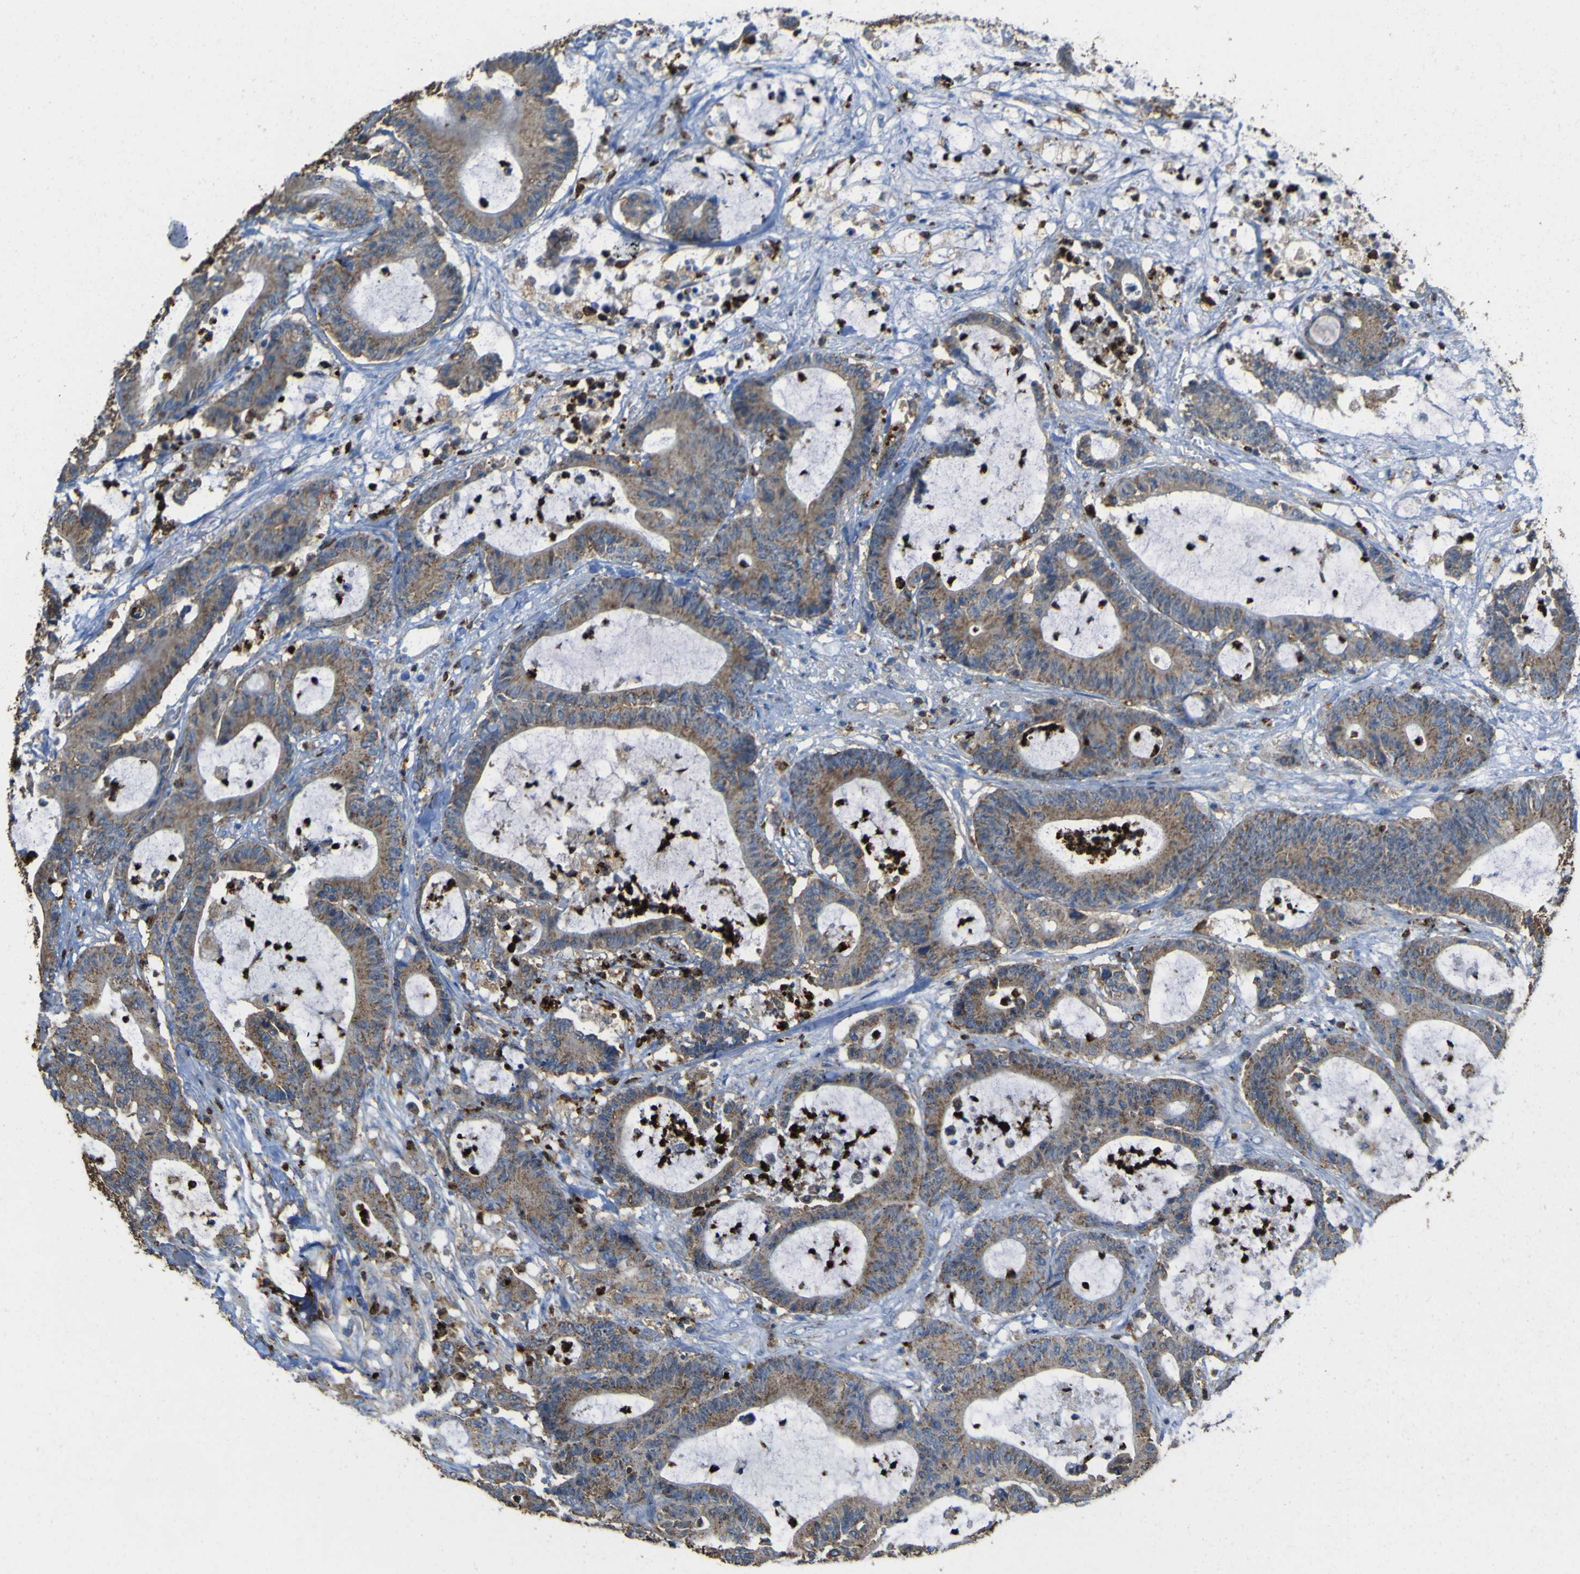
{"staining": {"intensity": "moderate", "quantity": ">75%", "location": "cytoplasmic/membranous"}, "tissue": "colorectal cancer", "cell_type": "Tumor cells", "image_type": "cancer", "snomed": [{"axis": "morphology", "description": "Adenocarcinoma, NOS"}, {"axis": "topography", "description": "Colon"}], "caption": "Immunohistochemical staining of colorectal cancer (adenocarcinoma) shows medium levels of moderate cytoplasmic/membranous expression in about >75% of tumor cells.", "gene": "ACSL3", "patient": {"sex": "female", "age": 84}}